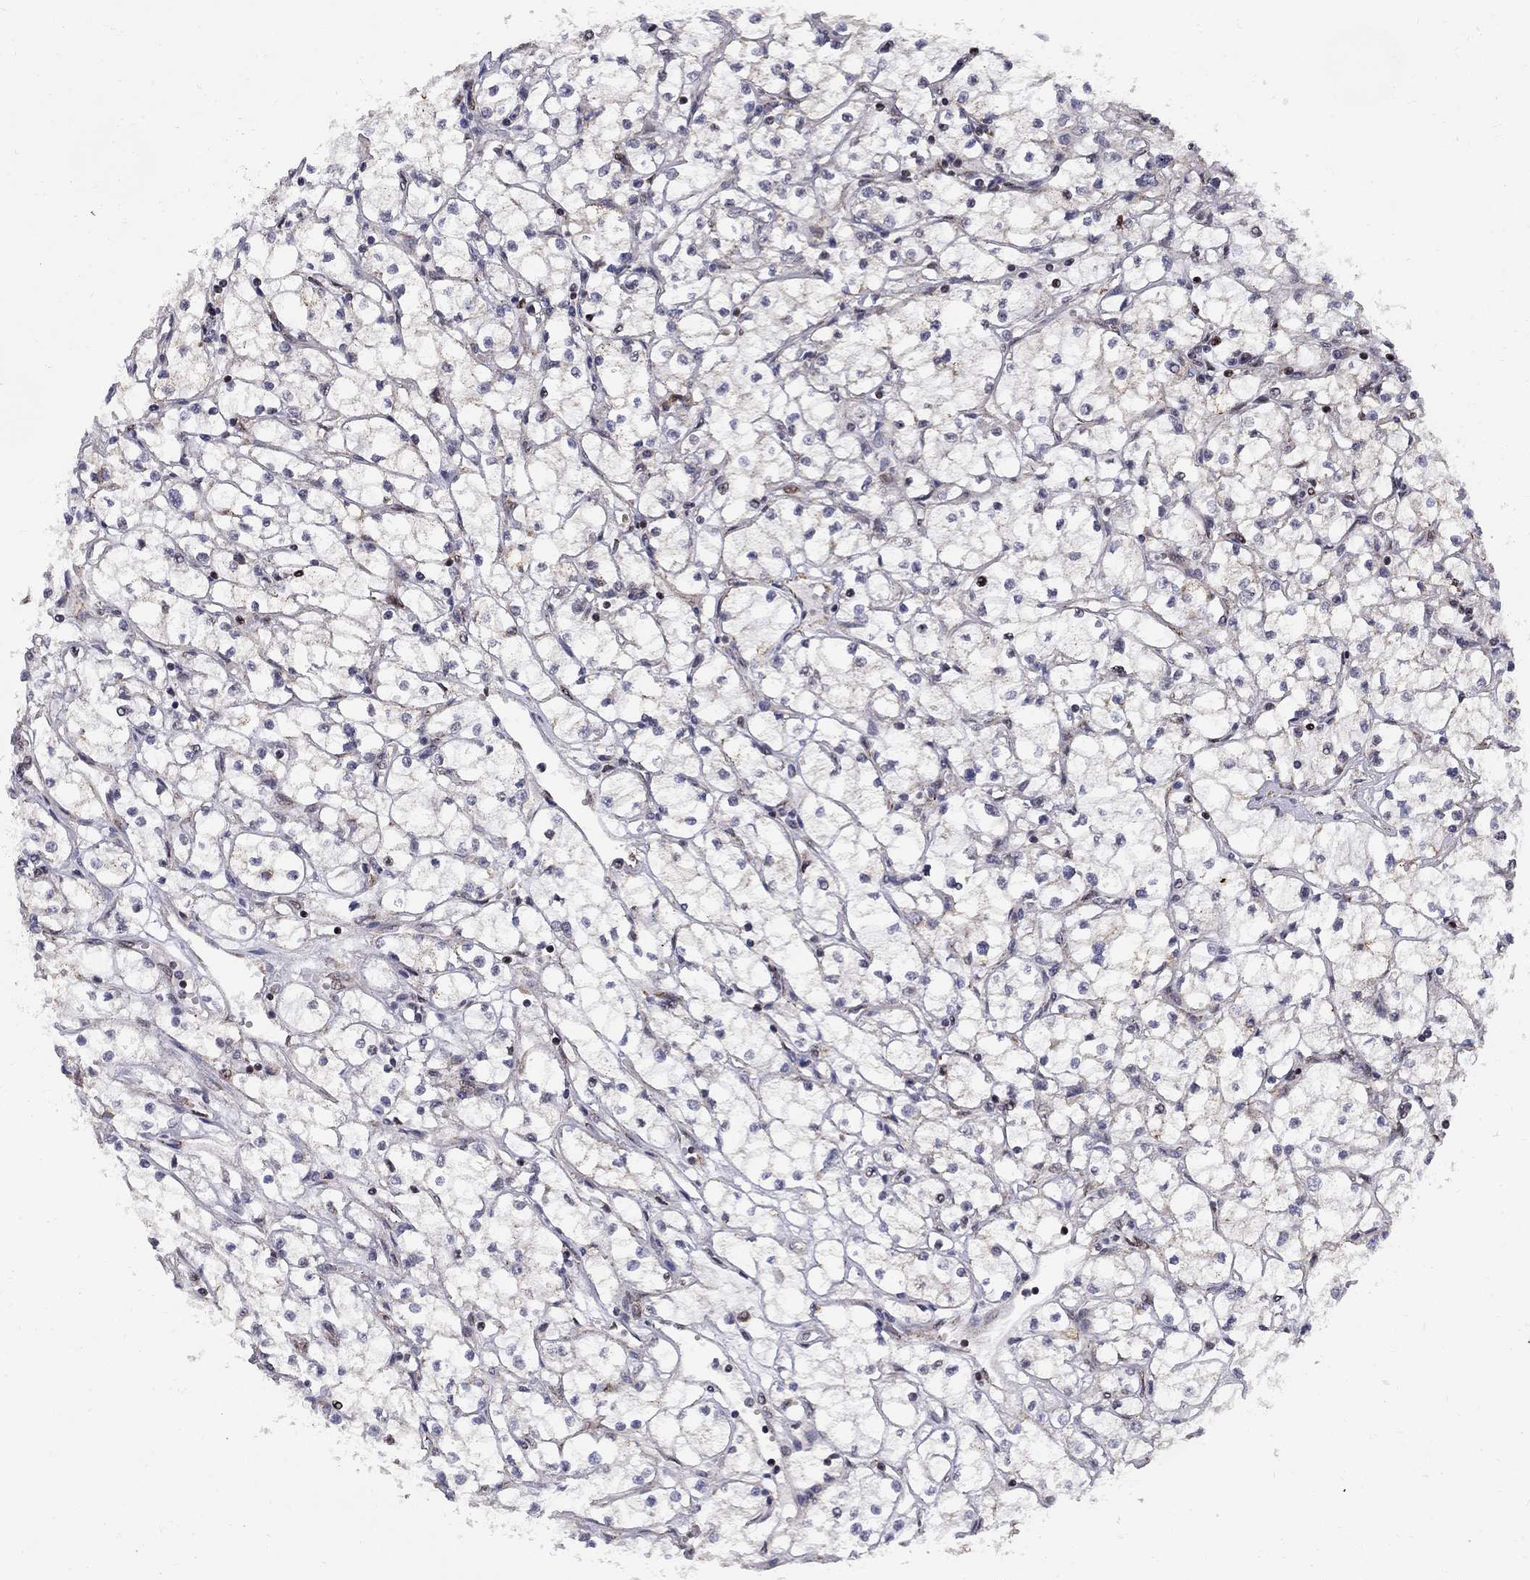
{"staining": {"intensity": "negative", "quantity": "none", "location": "none"}, "tissue": "renal cancer", "cell_type": "Tumor cells", "image_type": "cancer", "snomed": [{"axis": "morphology", "description": "Adenocarcinoma, NOS"}, {"axis": "topography", "description": "Kidney"}], "caption": "This photomicrograph is of renal adenocarcinoma stained with IHC to label a protein in brown with the nuclei are counter-stained blue. There is no staining in tumor cells.", "gene": "ELOB", "patient": {"sex": "male", "age": 67}}